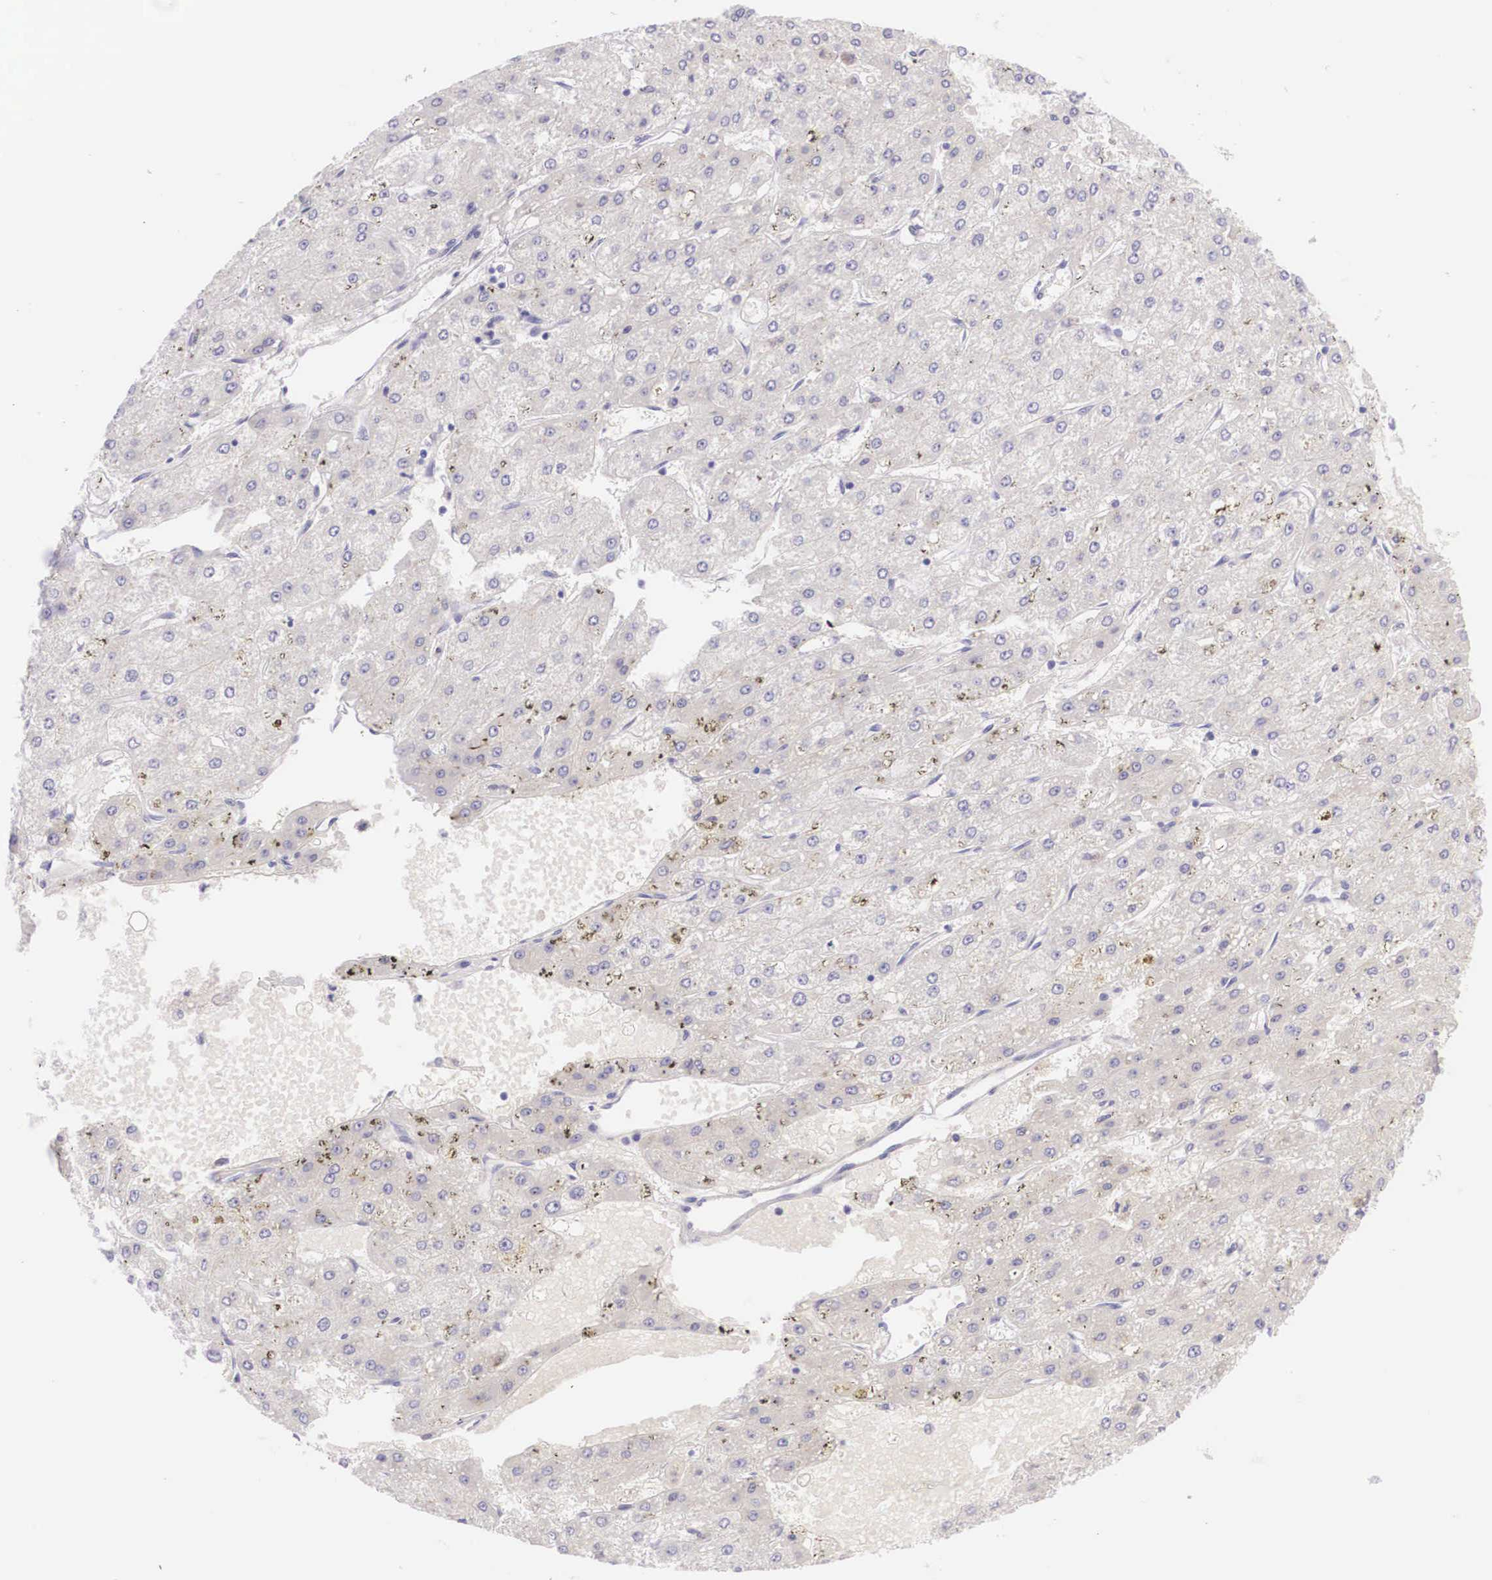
{"staining": {"intensity": "negative", "quantity": "none", "location": "none"}, "tissue": "liver cancer", "cell_type": "Tumor cells", "image_type": "cancer", "snomed": [{"axis": "morphology", "description": "Carcinoma, Hepatocellular, NOS"}, {"axis": "topography", "description": "Liver"}], "caption": "High power microscopy histopathology image of an immunohistochemistry (IHC) photomicrograph of liver cancer, revealing no significant staining in tumor cells.", "gene": "BCL6", "patient": {"sex": "female", "age": 52}}